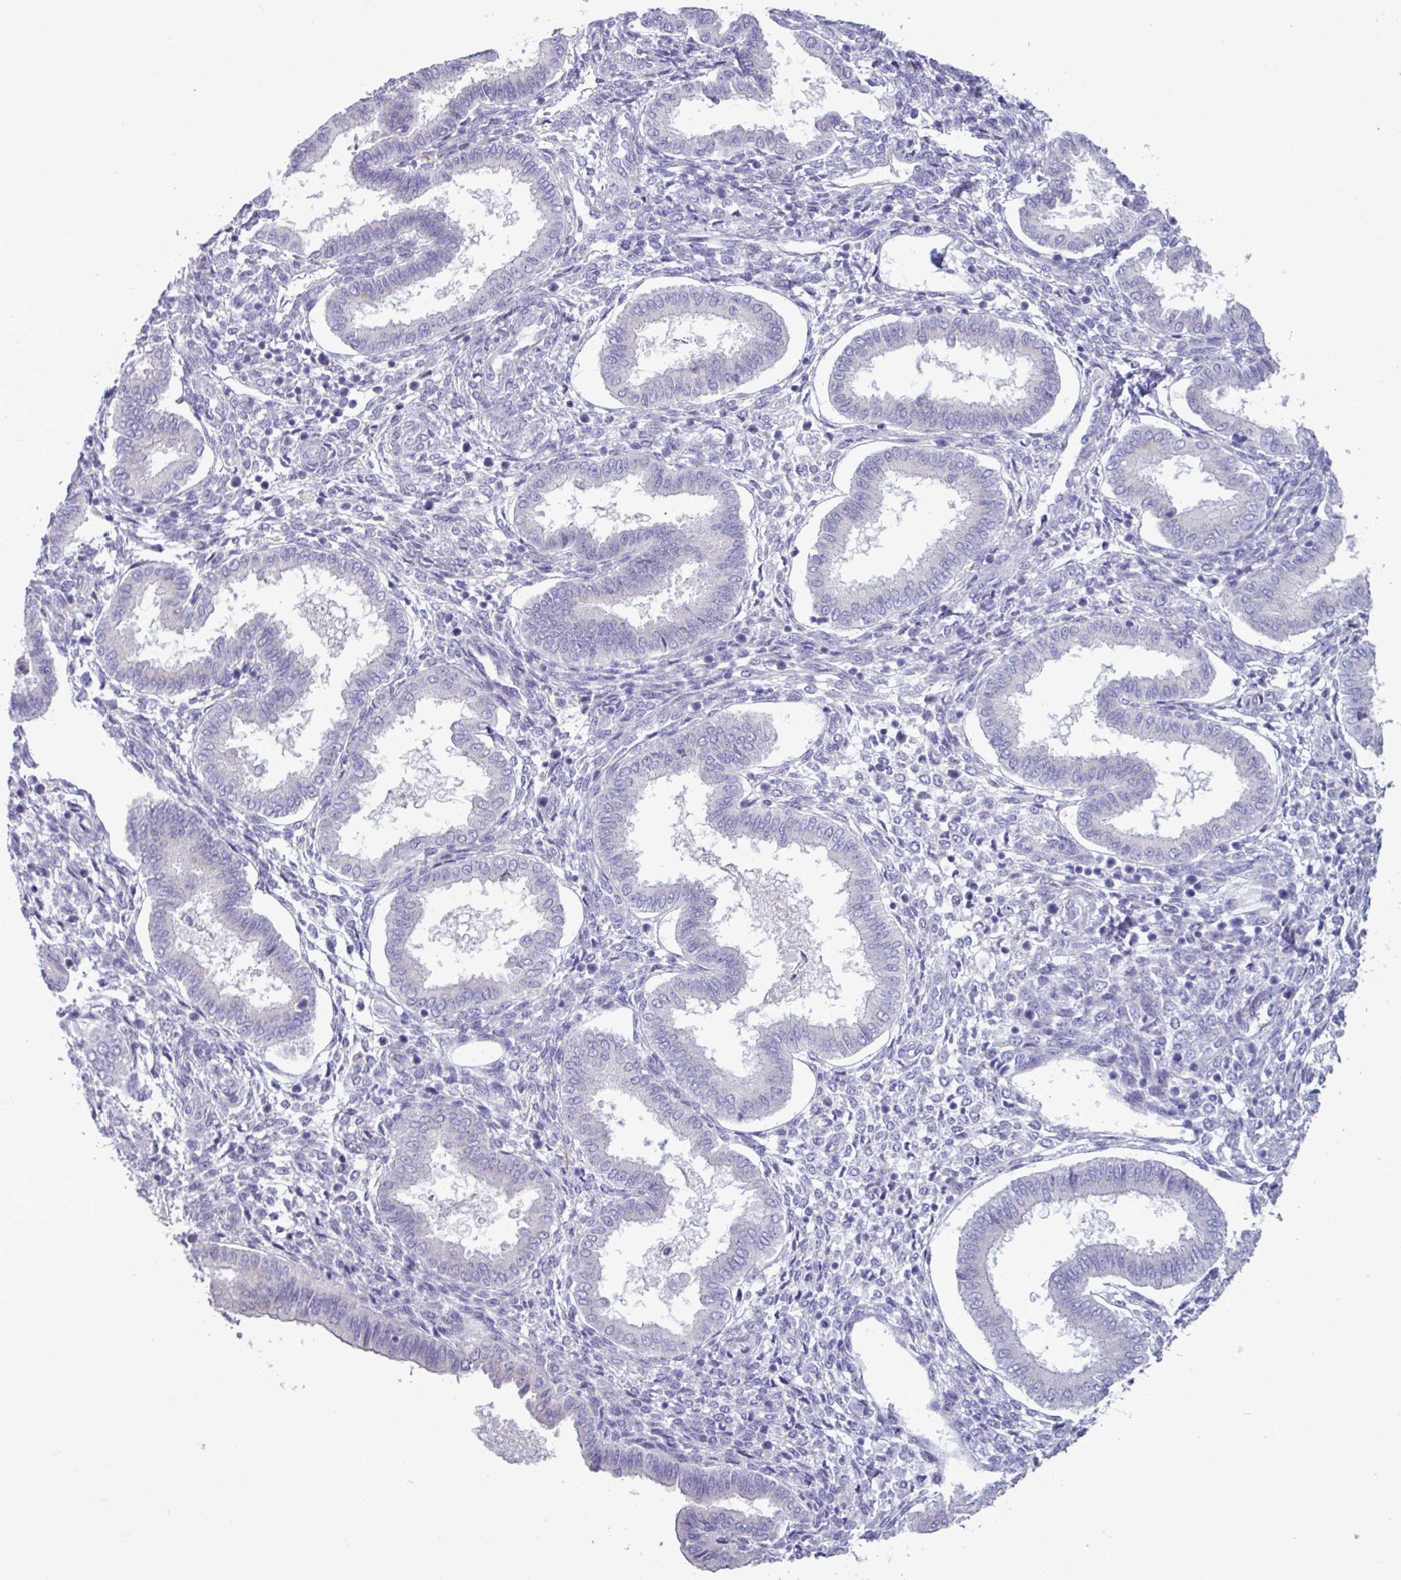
{"staining": {"intensity": "negative", "quantity": "none", "location": "none"}, "tissue": "endometrium", "cell_type": "Cells in endometrial stroma", "image_type": "normal", "snomed": [{"axis": "morphology", "description": "Normal tissue, NOS"}, {"axis": "topography", "description": "Endometrium"}], "caption": "IHC of unremarkable human endometrium displays no expression in cells in endometrial stroma. The staining is performed using DAB brown chromogen with nuclei counter-stained in using hematoxylin.", "gene": "STIMATE", "patient": {"sex": "female", "age": 24}}